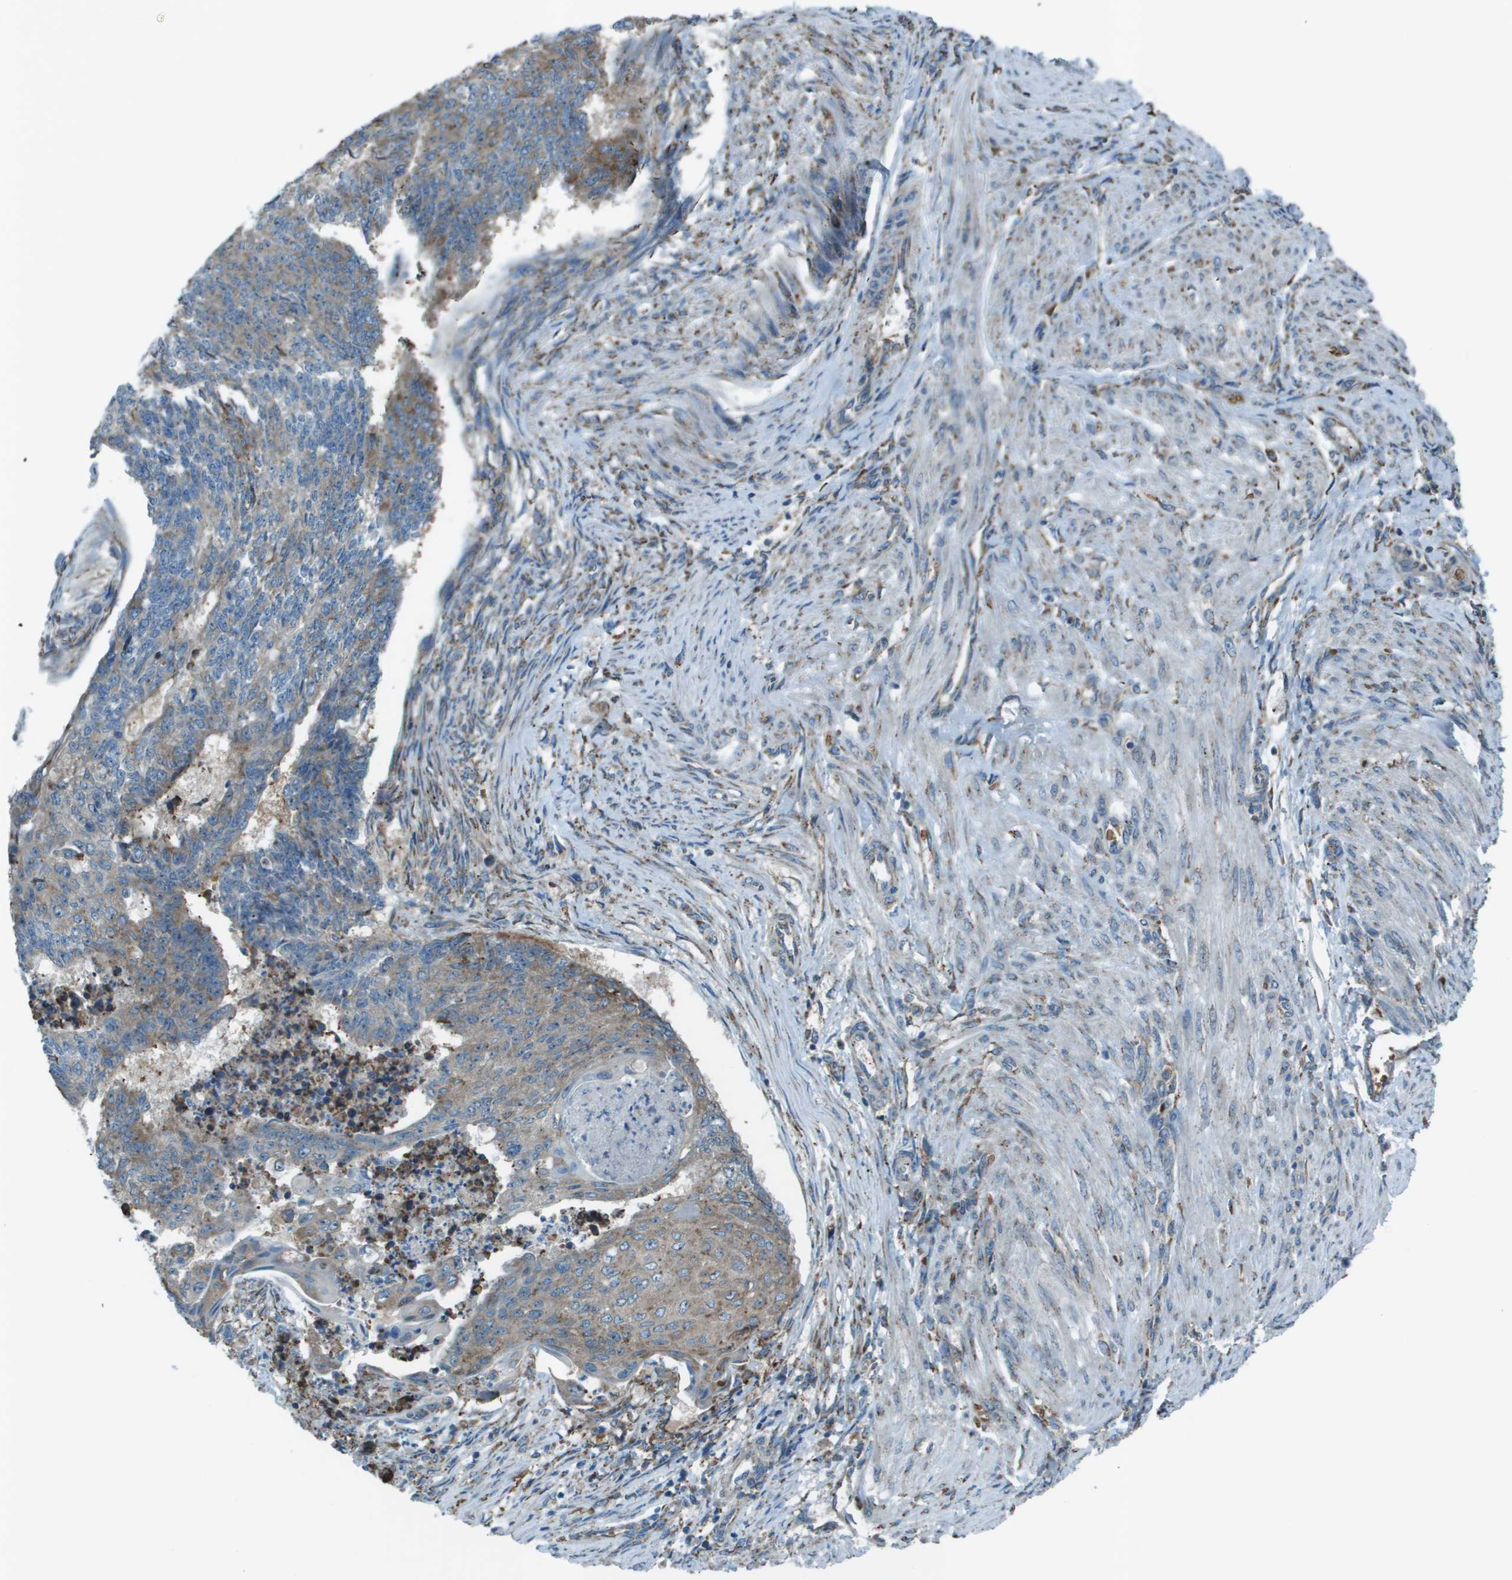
{"staining": {"intensity": "weak", "quantity": "<25%", "location": "cytoplasmic/membranous"}, "tissue": "endometrial cancer", "cell_type": "Tumor cells", "image_type": "cancer", "snomed": [{"axis": "morphology", "description": "Adenocarcinoma, NOS"}, {"axis": "topography", "description": "Endometrium"}], "caption": "This is an IHC histopathology image of human endometrial cancer (adenocarcinoma). There is no staining in tumor cells.", "gene": "UTS2", "patient": {"sex": "female", "age": 32}}